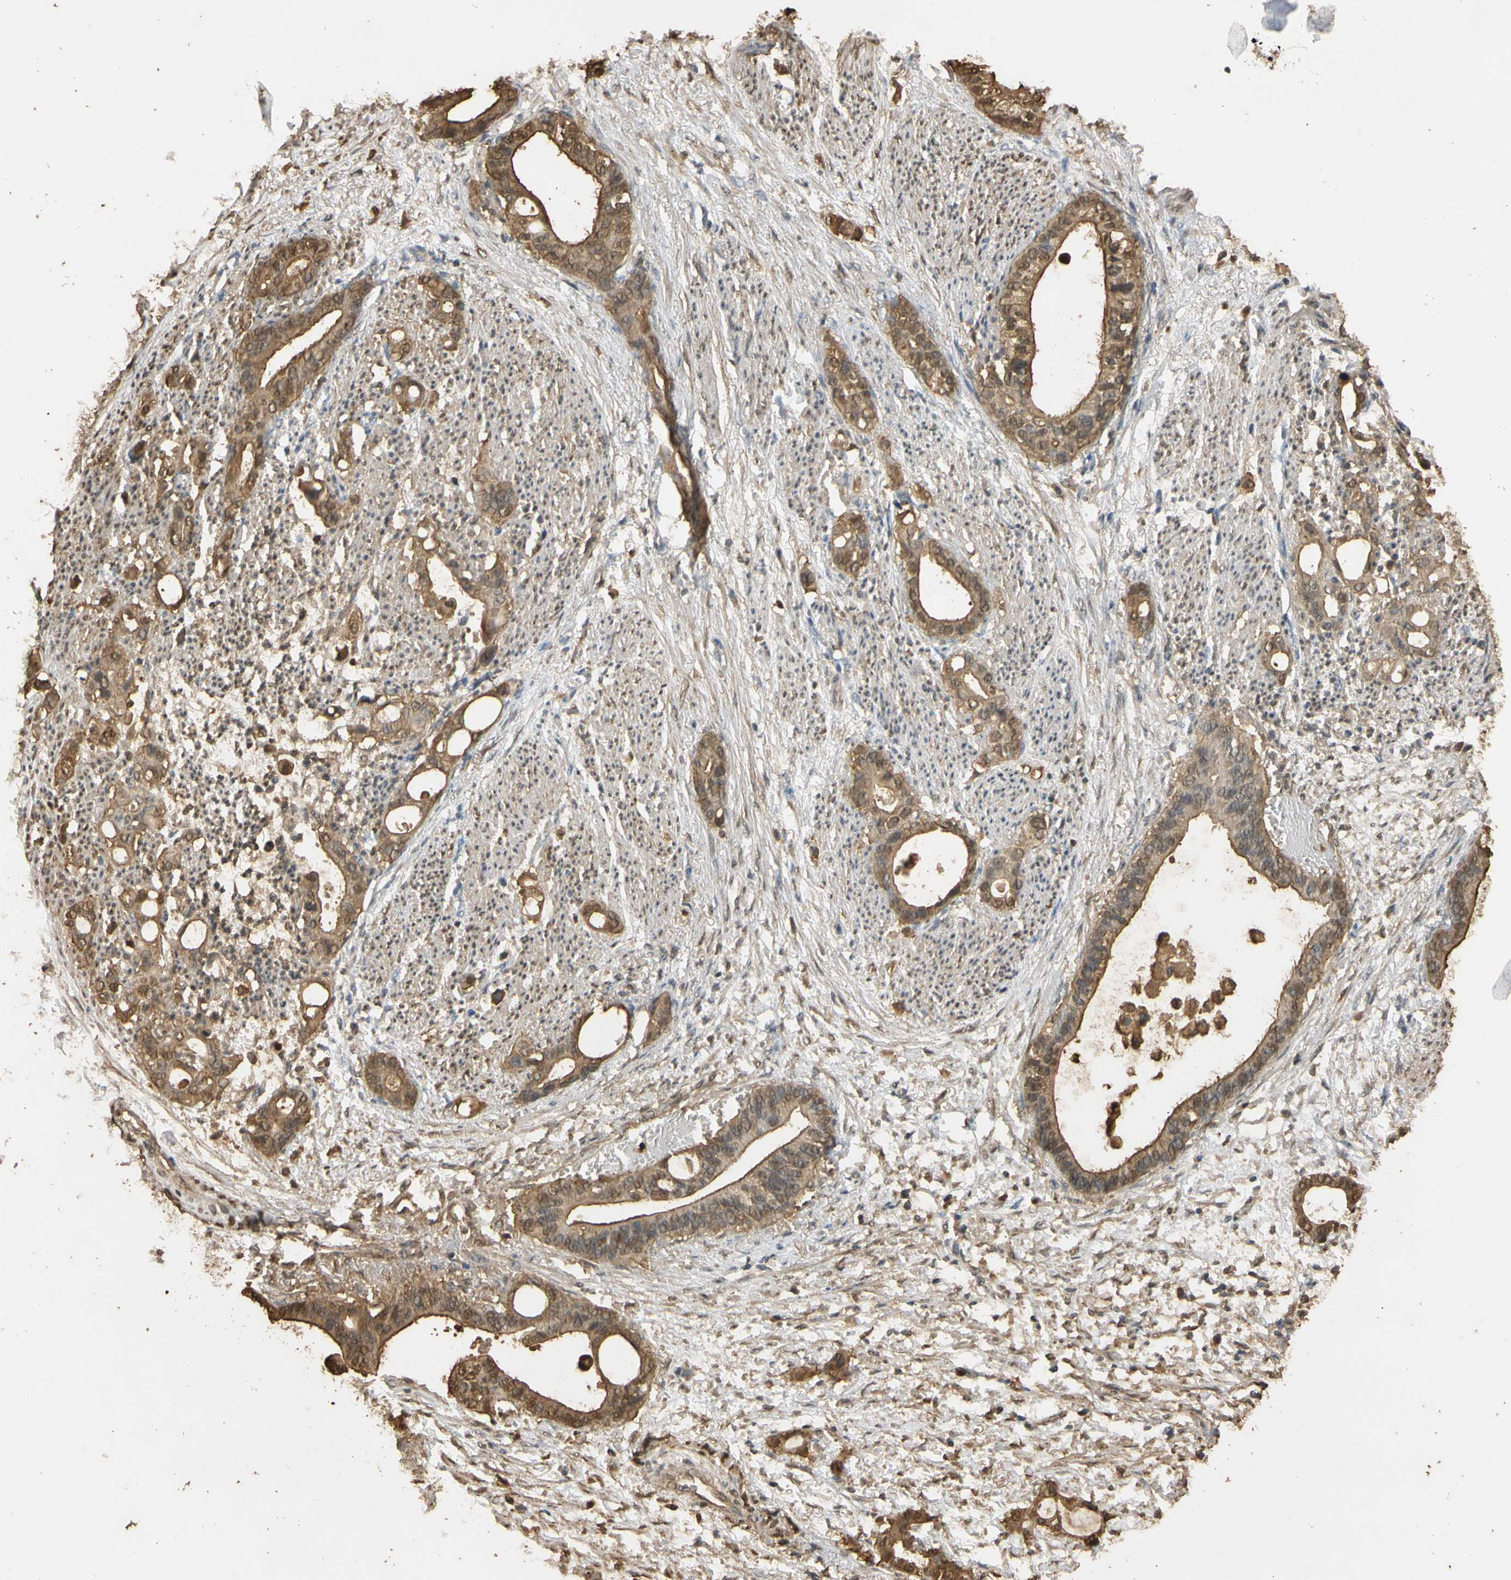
{"staining": {"intensity": "moderate", "quantity": ">75%", "location": "cytoplasmic/membranous,nuclear"}, "tissue": "stomach cancer", "cell_type": "Tumor cells", "image_type": "cancer", "snomed": [{"axis": "morphology", "description": "Adenocarcinoma, NOS"}, {"axis": "topography", "description": "Stomach"}], "caption": "The immunohistochemical stain labels moderate cytoplasmic/membranous and nuclear positivity in tumor cells of stomach cancer tissue.", "gene": "S100A6", "patient": {"sex": "female", "age": 75}}